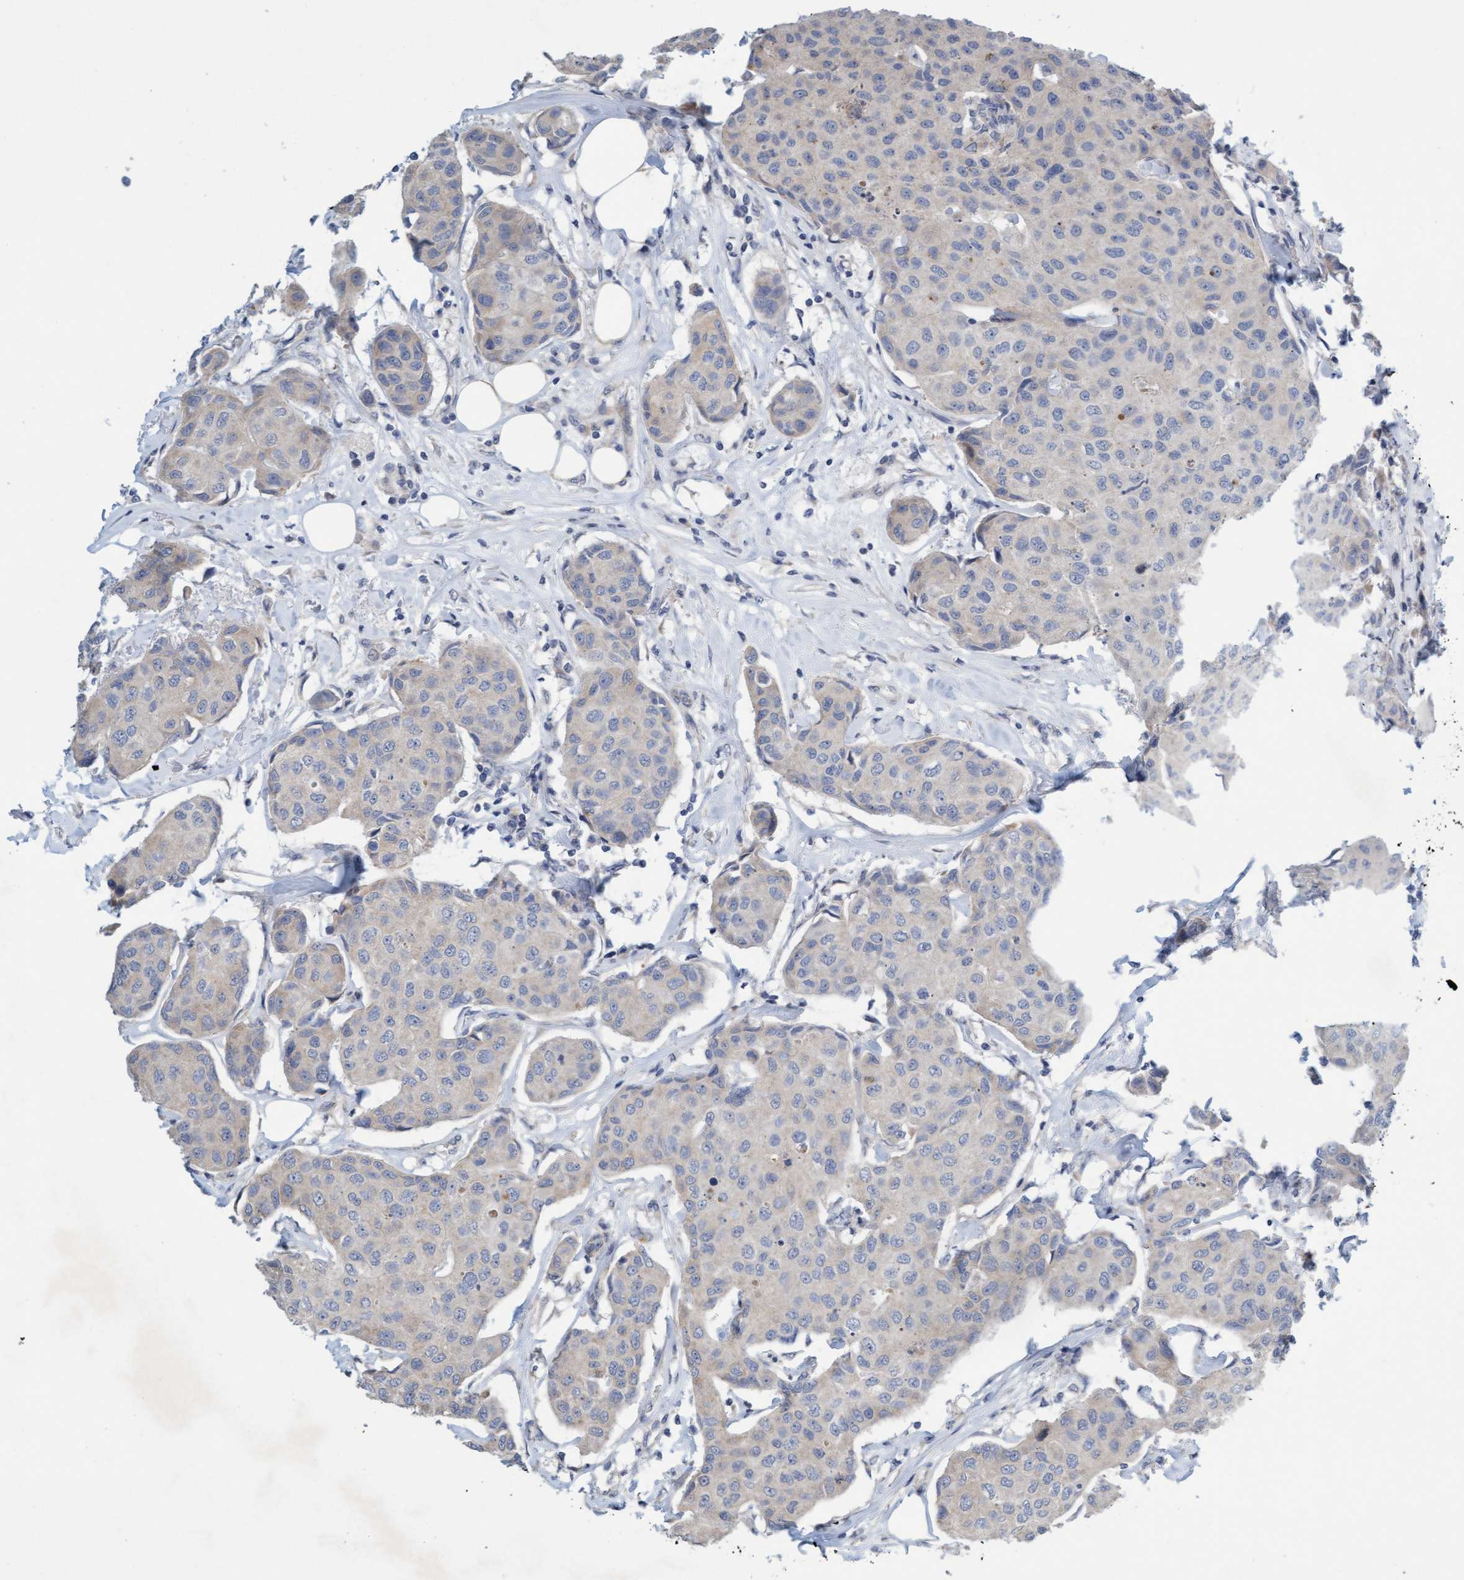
{"staining": {"intensity": "negative", "quantity": "none", "location": "none"}, "tissue": "breast cancer", "cell_type": "Tumor cells", "image_type": "cancer", "snomed": [{"axis": "morphology", "description": "Duct carcinoma"}, {"axis": "topography", "description": "Breast"}], "caption": "This is an immunohistochemistry histopathology image of human intraductal carcinoma (breast). There is no expression in tumor cells.", "gene": "DDHD2", "patient": {"sex": "female", "age": 80}}